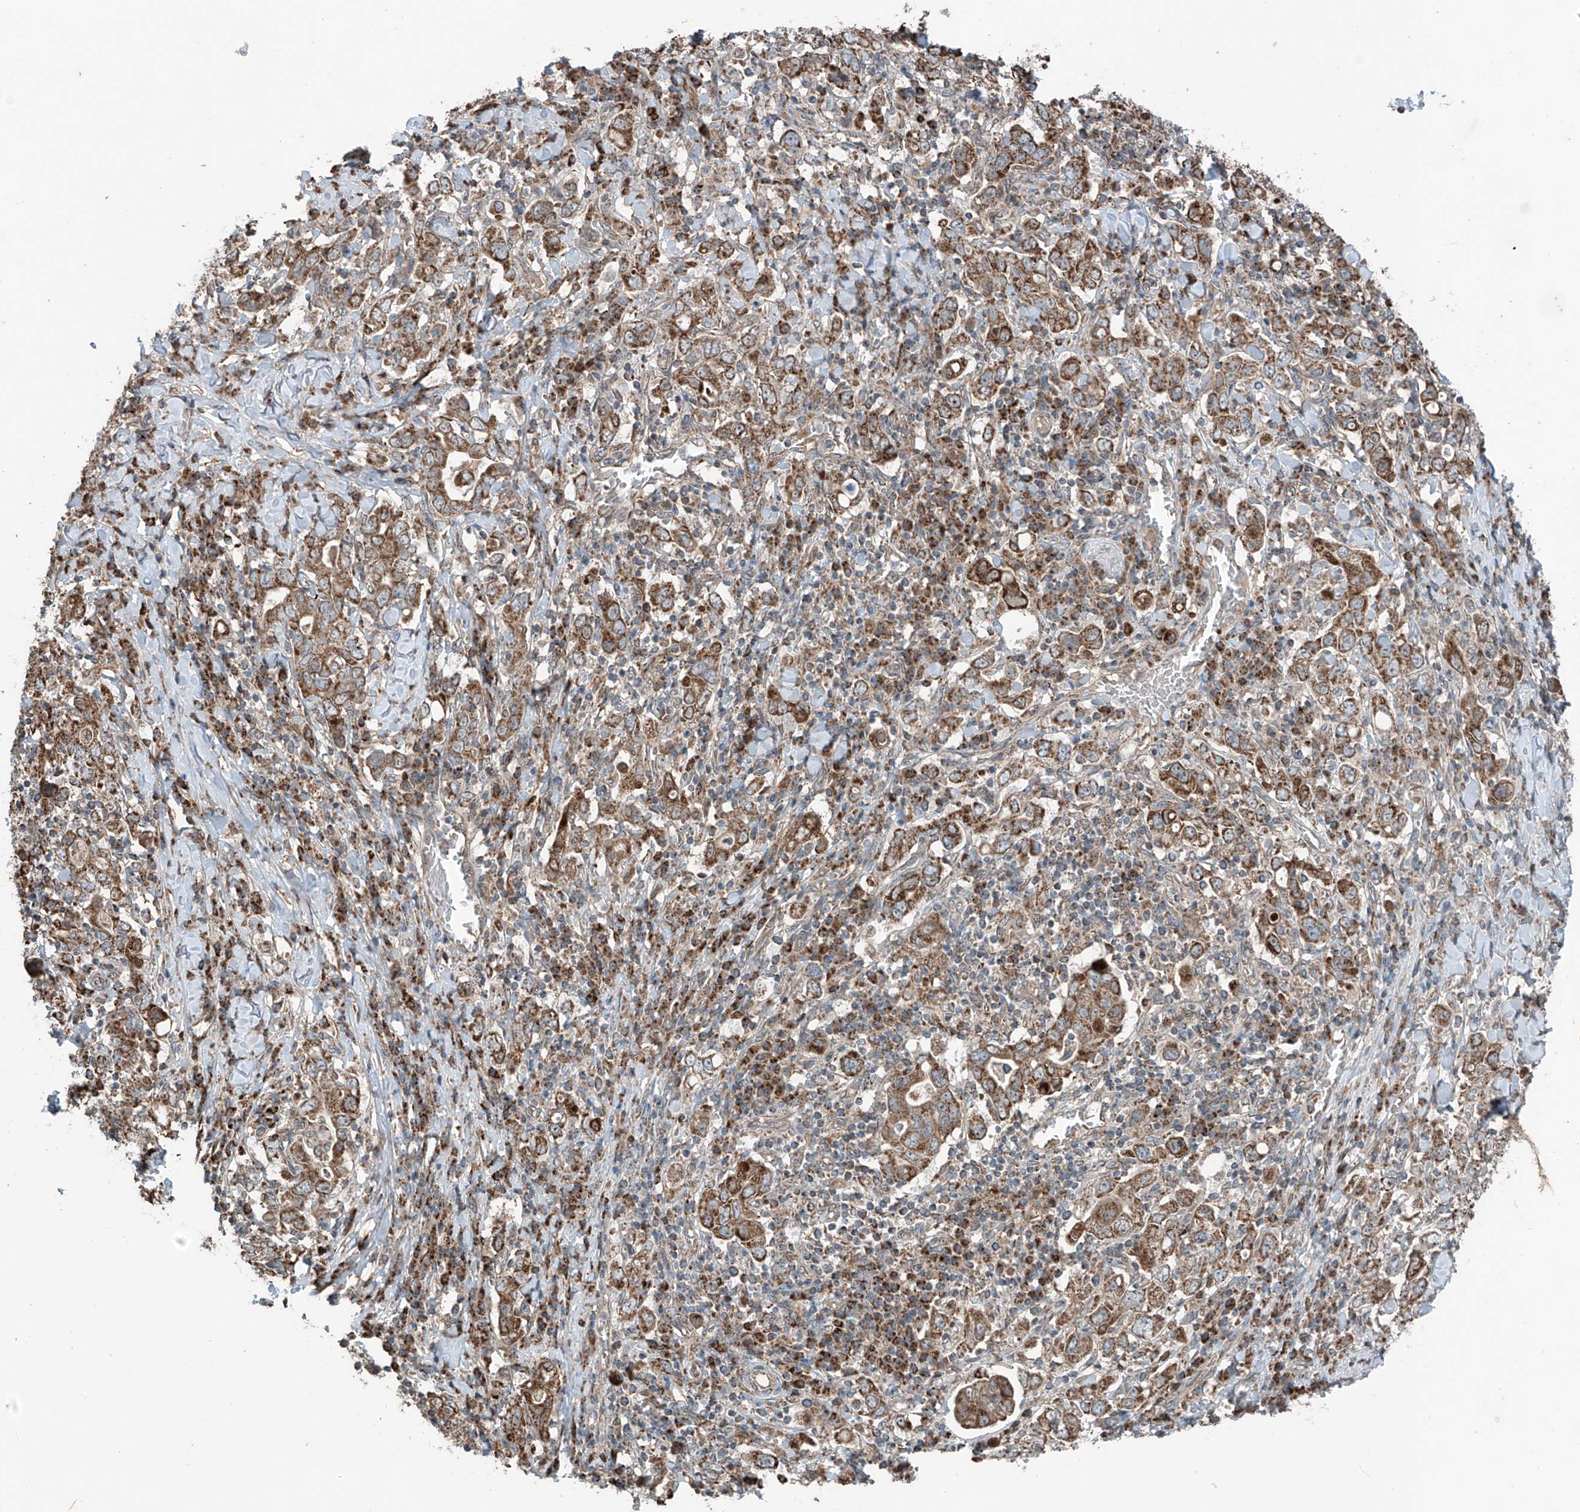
{"staining": {"intensity": "strong", "quantity": ">75%", "location": "cytoplasmic/membranous"}, "tissue": "stomach cancer", "cell_type": "Tumor cells", "image_type": "cancer", "snomed": [{"axis": "morphology", "description": "Adenocarcinoma, NOS"}, {"axis": "topography", "description": "Stomach, upper"}], "caption": "An immunohistochemistry micrograph of tumor tissue is shown. Protein staining in brown shows strong cytoplasmic/membranous positivity in stomach adenocarcinoma within tumor cells.", "gene": "SAMD3", "patient": {"sex": "male", "age": 62}}